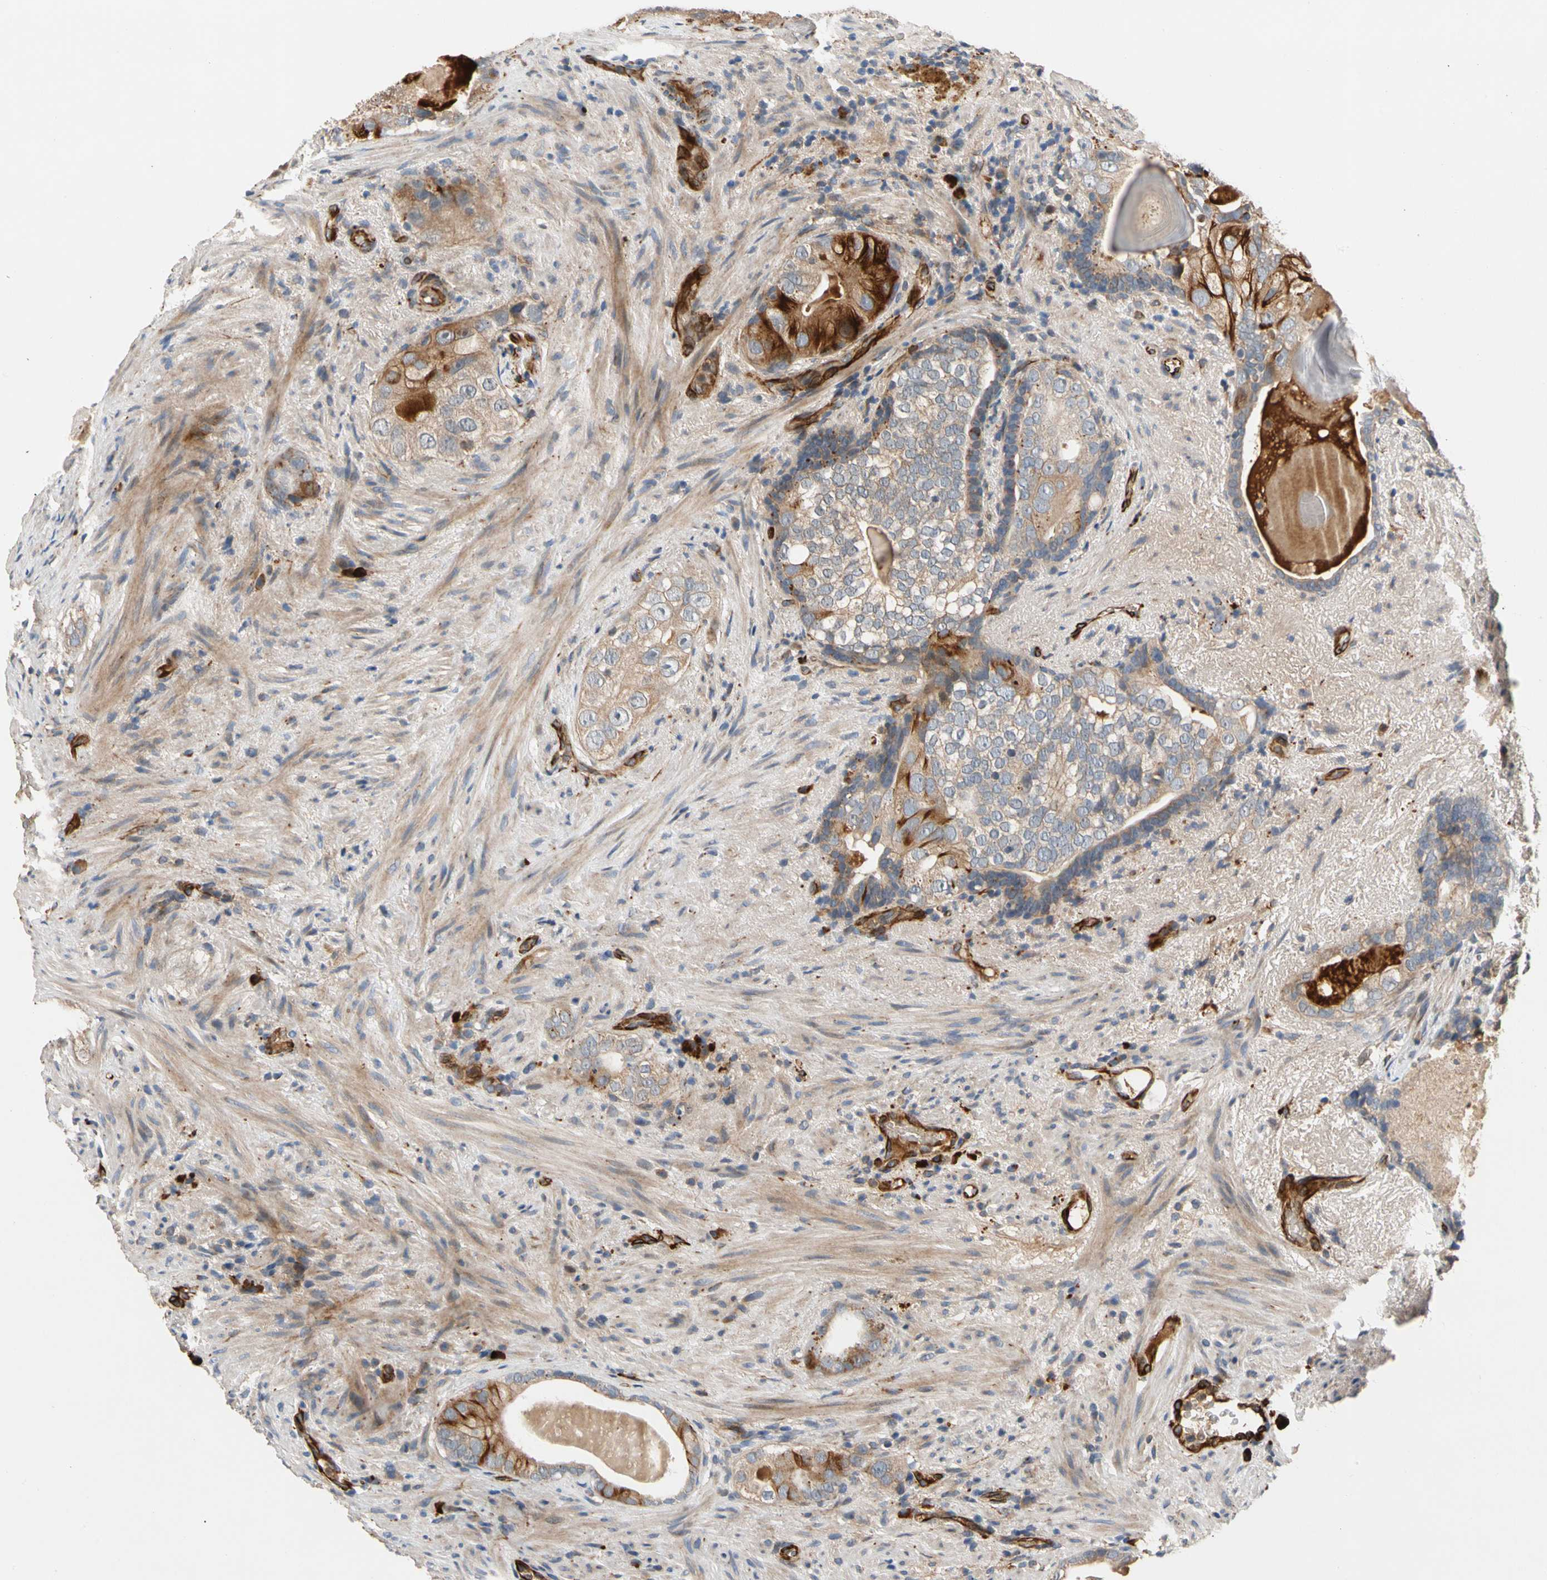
{"staining": {"intensity": "weak", "quantity": ">75%", "location": "cytoplasmic/membranous"}, "tissue": "prostate cancer", "cell_type": "Tumor cells", "image_type": "cancer", "snomed": [{"axis": "morphology", "description": "Adenocarcinoma, High grade"}, {"axis": "topography", "description": "Prostate"}], "caption": "IHC photomicrograph of human prostate cancer (high-grade adenocarcinoma) stained for a protein (brown), which shows low levels of weak cytoplasmic/membranous expression in about >75% of tumor cells.", "gene": "FGD6", "patient": {"sex": "male", "age": 66}}